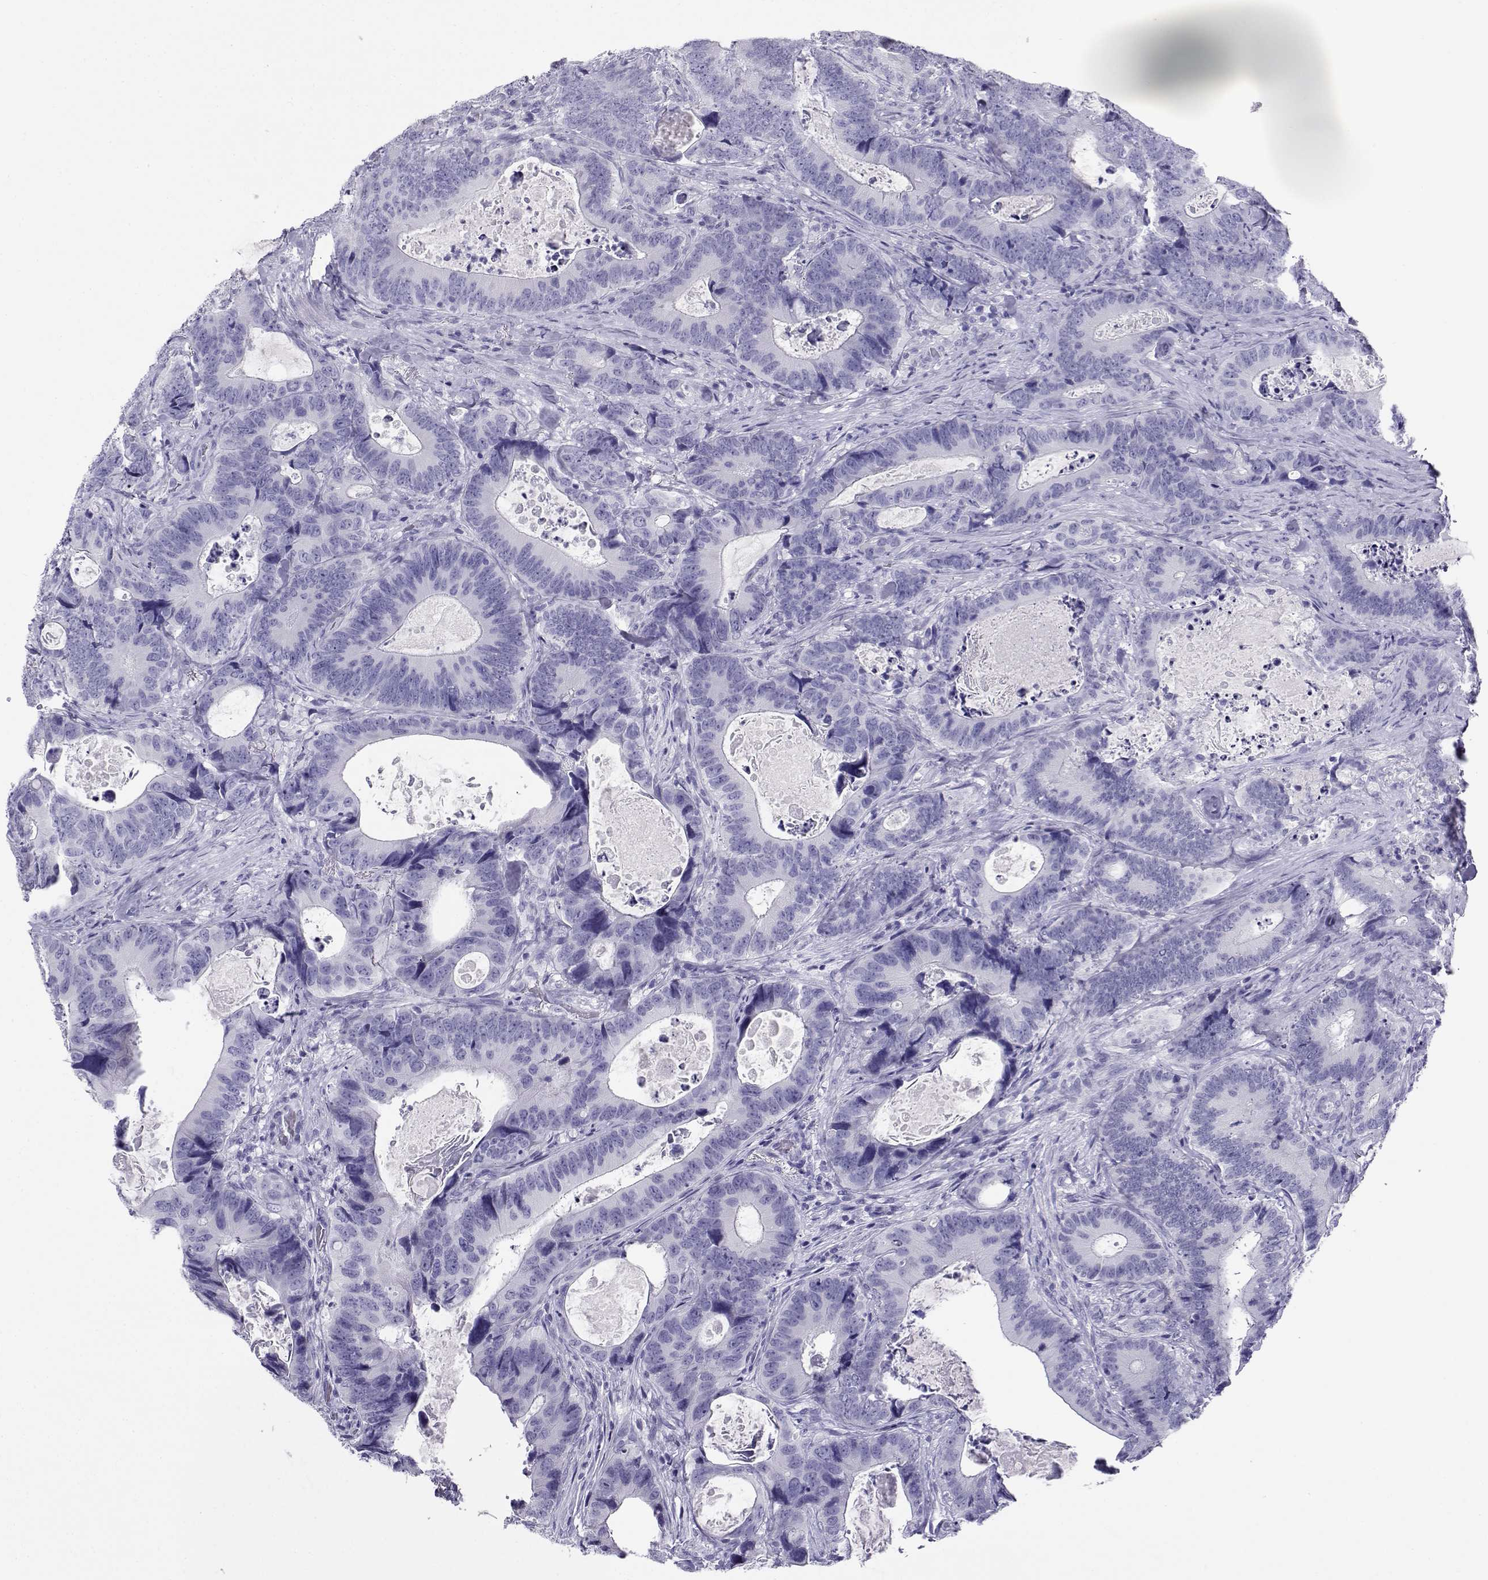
{"staining": {"intensity": "negative", "quantity": "none", "location": "none"}, "tissue": "colorectal cancer", "cell_type": "Tumor cells", "image_type": "cancer", "snomed": [{"axis": "morphology", "description": "Adenocarcinoma, NOS"}, {"axis": "topography", "description": "Colon"}], "caption": "IHC of adenocarcinoma (colorectal) demonstrates no expression in tumor cells.", "gene": "CABS1", "patient": {"sex": "female", "age": 82}}